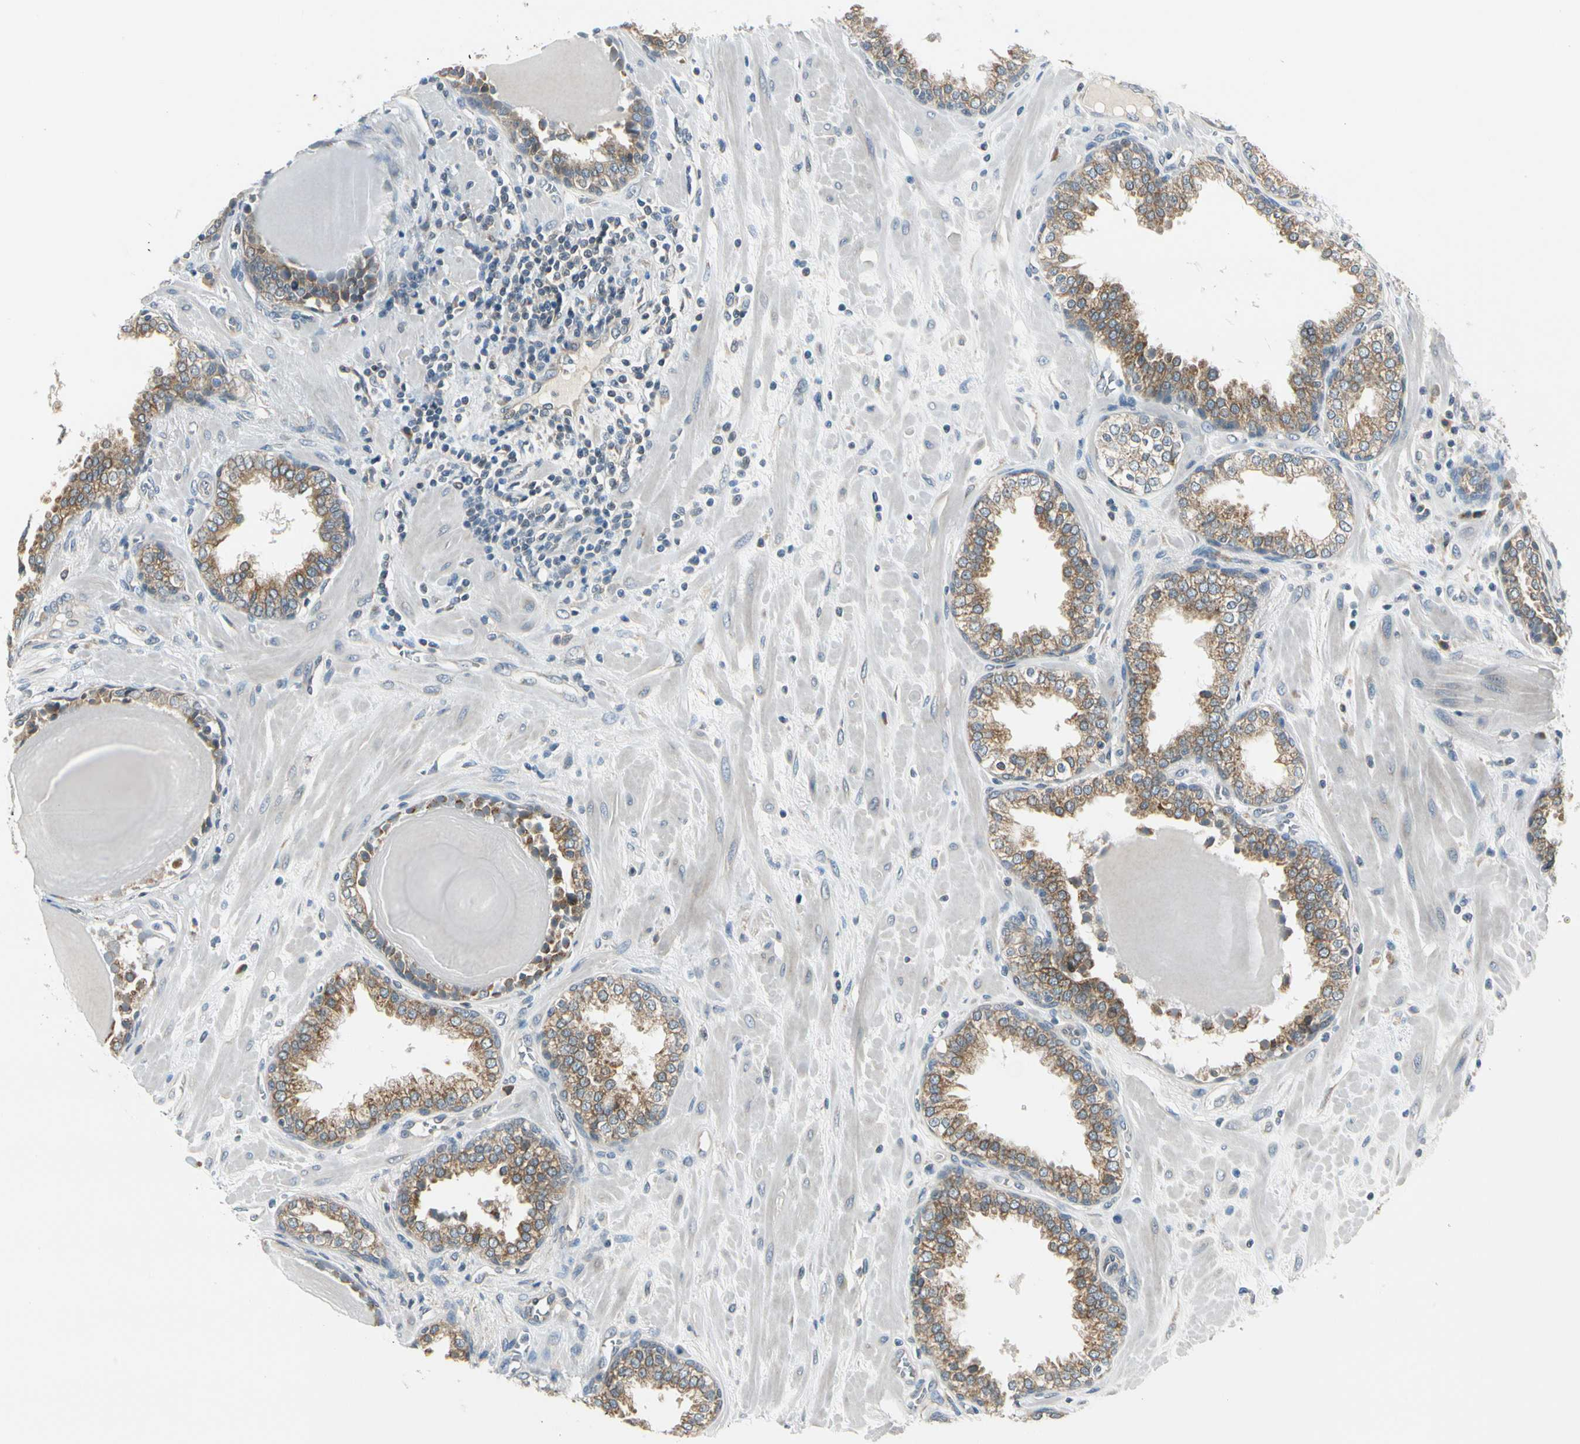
{"staining": {"intensity": "moderate", "quantity": ">75%", "location": "cytoplasmic/membranous"}, "tissue": "prostate", "cell_type": "Glandular cells", "image_type": "normal", "snomed": [{"axis": "morphology", "description": "Normal tissue, NOS"}, {"axis": "topography", "description": "Prostate"}], "caption": "Prostate stained for a protein (brown) exhibits moderate cytoplasmic/membranous positive staining in about >75% of glandular cells.", "gene": "BNIP1", "patient": {"sex": "male", "age": 51}}